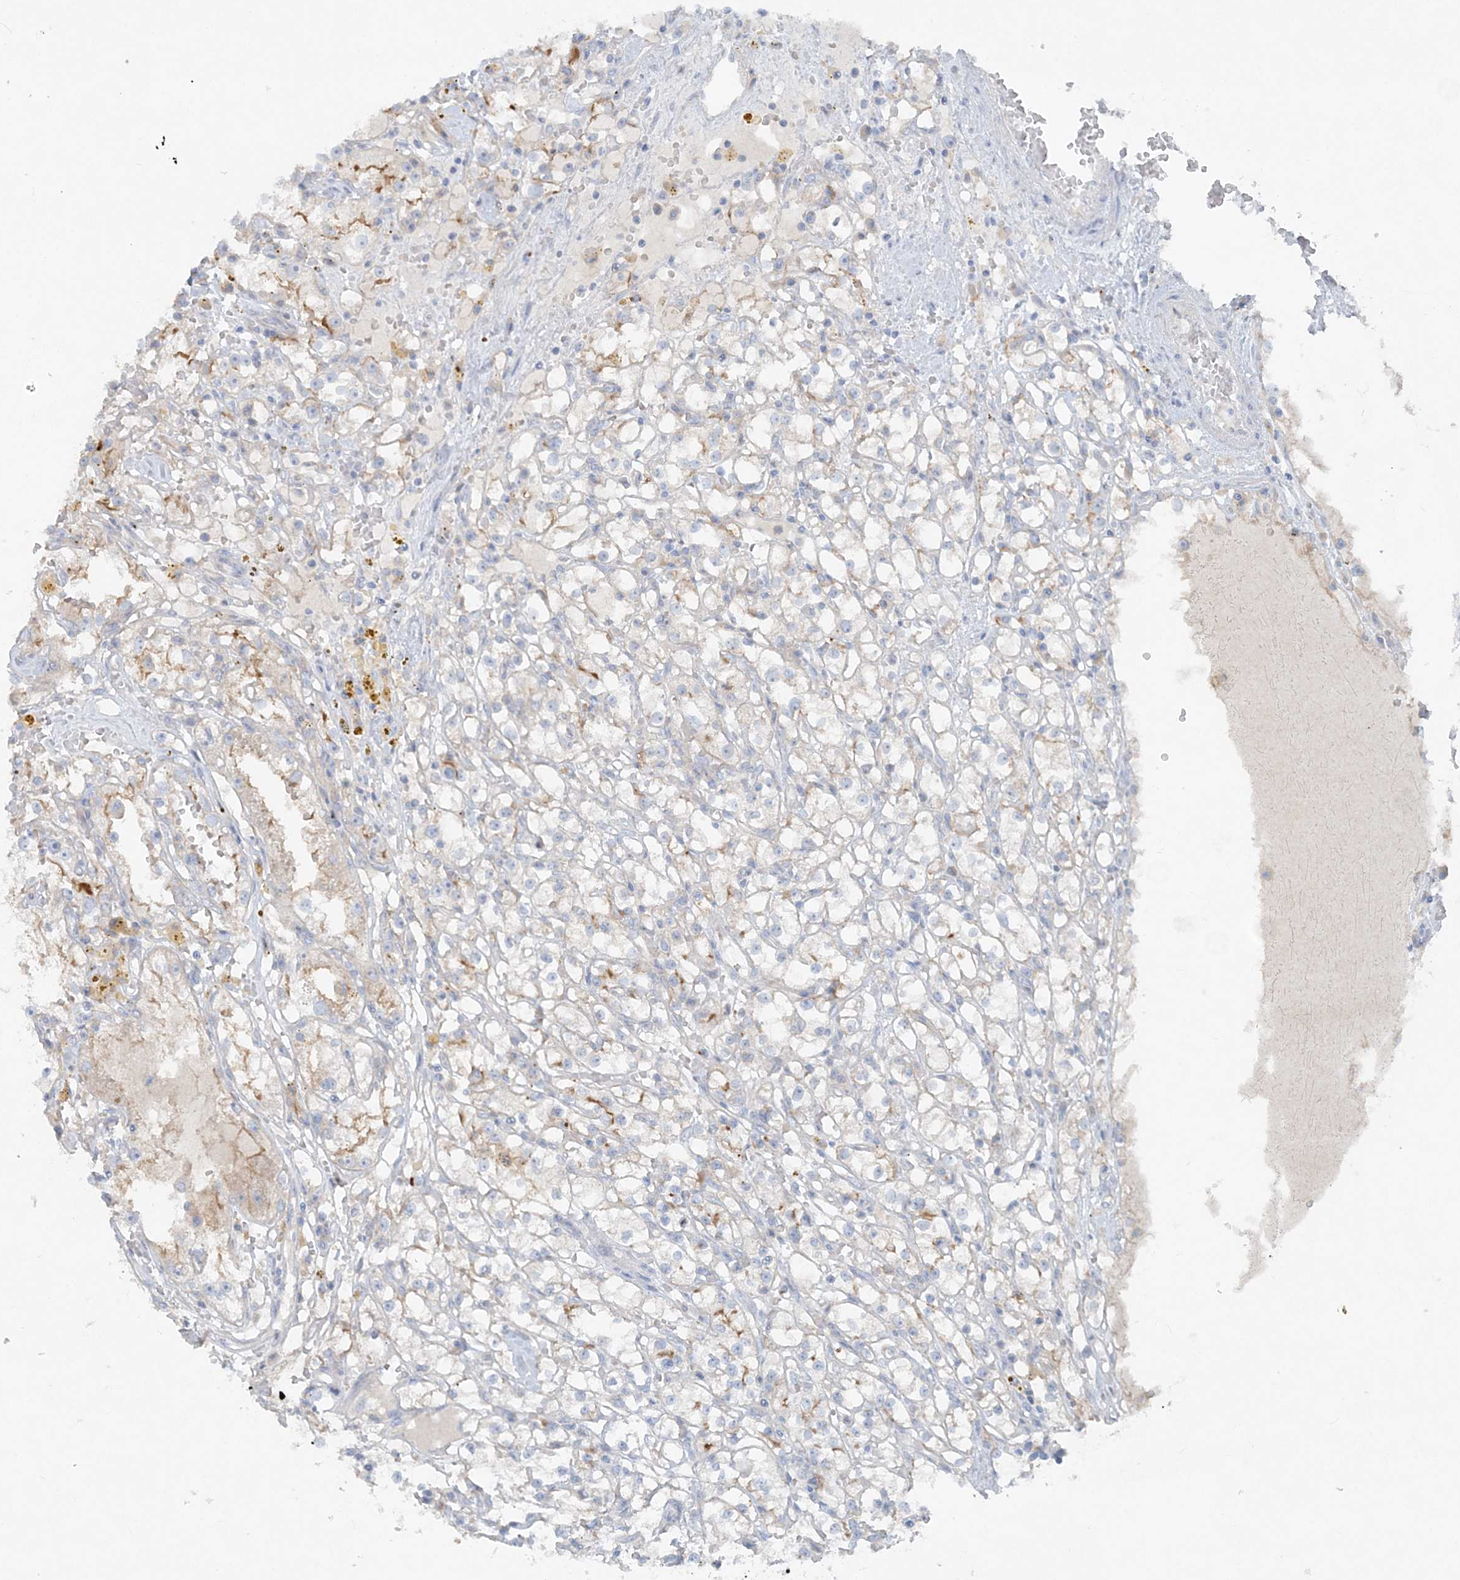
{"staining": {"intensity": "moderate", "quantity": "<25%", "location": "cytoplasmic/membranous"}, "tissue": "renal cancer", "cell_type": "Tumor cells", "image_type": "cancer", "snomed": [{"axis": "morphology", "description": "Adenocarcinoma, NOS"}, {"axis": "topography", "description": "Kidney"}], "caption": "Protein expression analysis of renal cancer (adenocarcinoma) demonstrates moderate cytoplasmic/membranous expression in about <25% of tumor cells.", "gene": "ATP11A", "patient": {"sex": "male", "age": 56}}